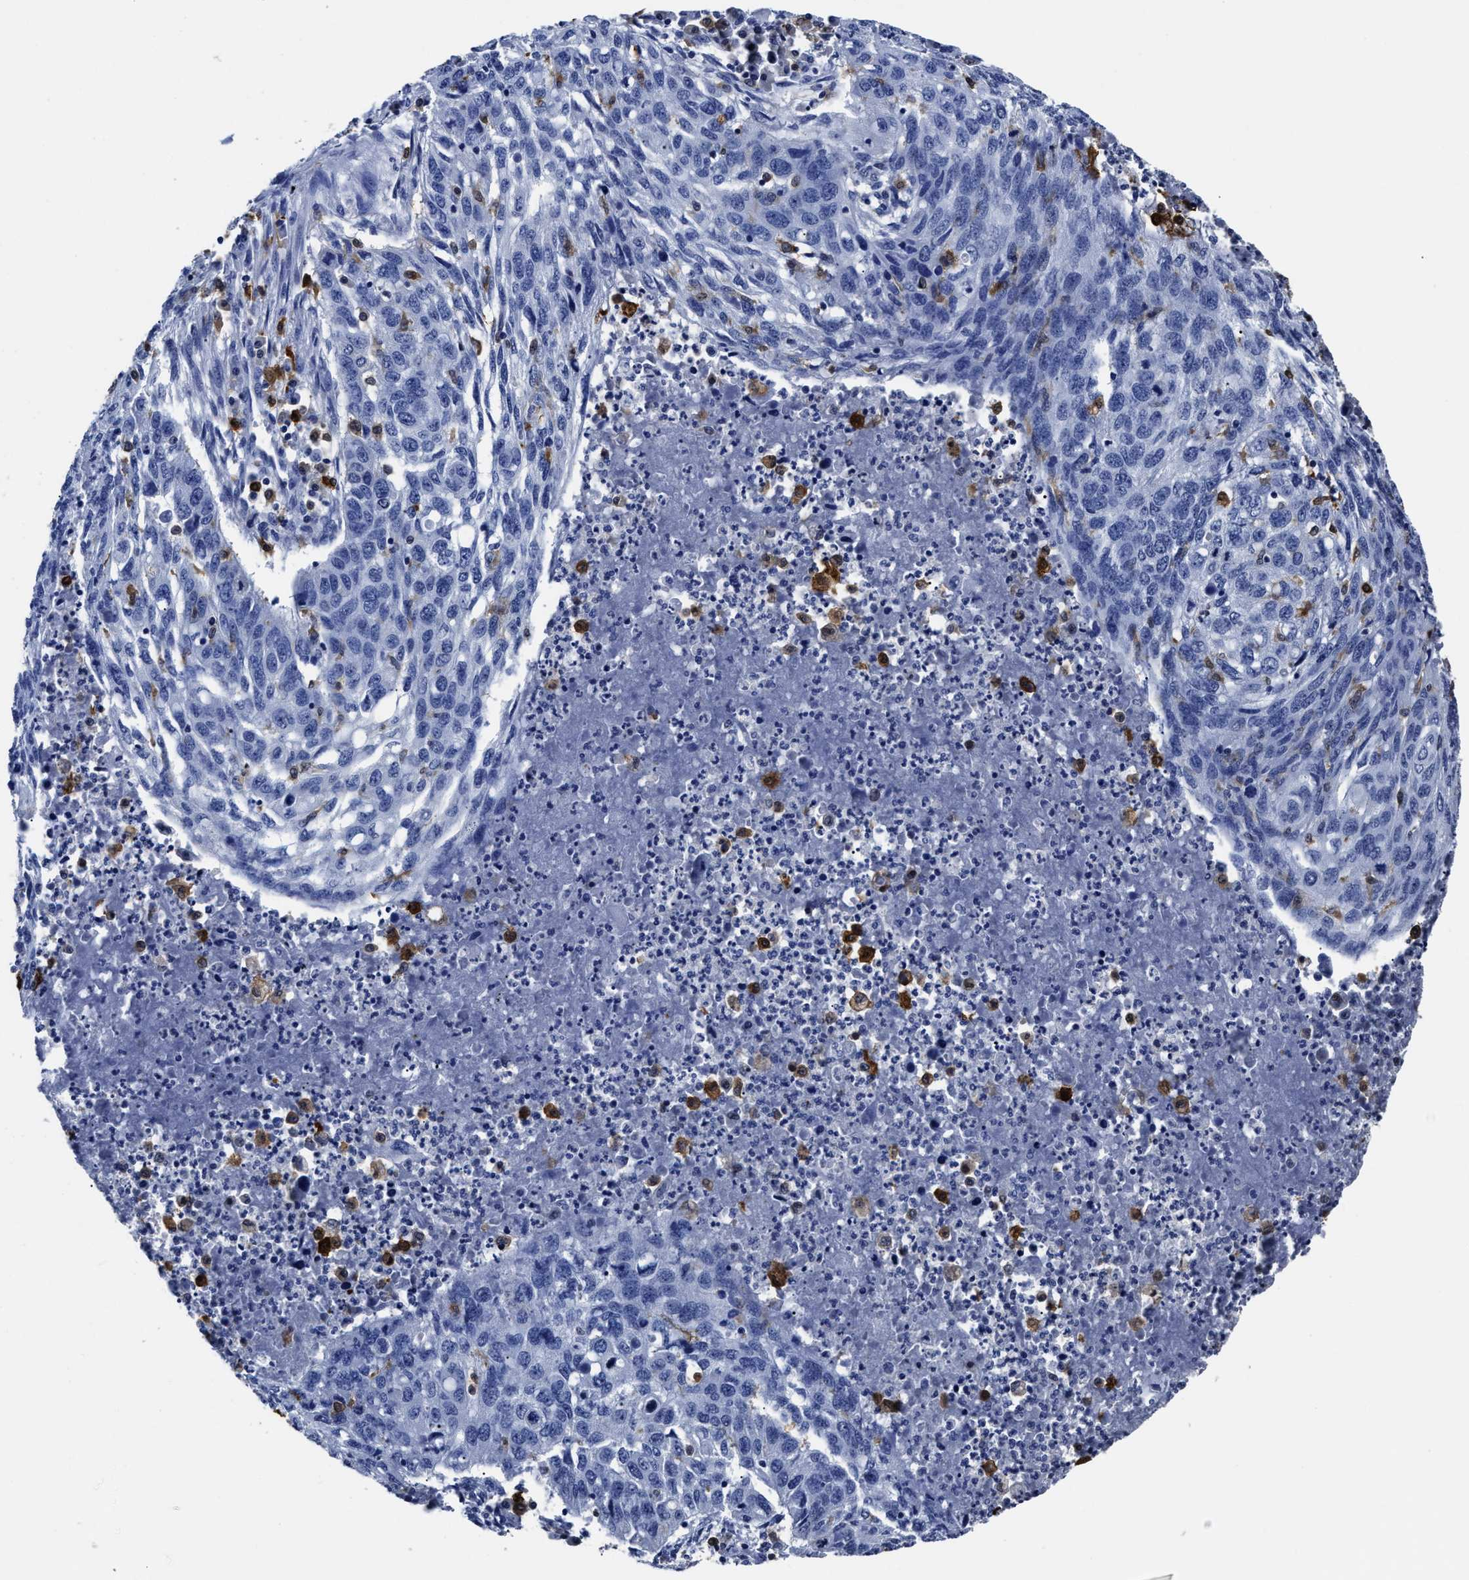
{"staining": {"intensity": "negative", "quantity": "none", "location": "none"}, "tissue": "lung cancer", "cell_type": "Tumor cells", "image_type": "cancer", "snomed": [{"axis": "morphology", "description": "Squamous cell carcinoma, NOS"}, {"axis": "topography", "description": "Lung"}], "caption": "DAB immunohistochemical staining of human lung cancer exhibits no significant expression in tumor cells.", "gene": "PRPF4B", "patient": {"sex": "female", "age": 63}}